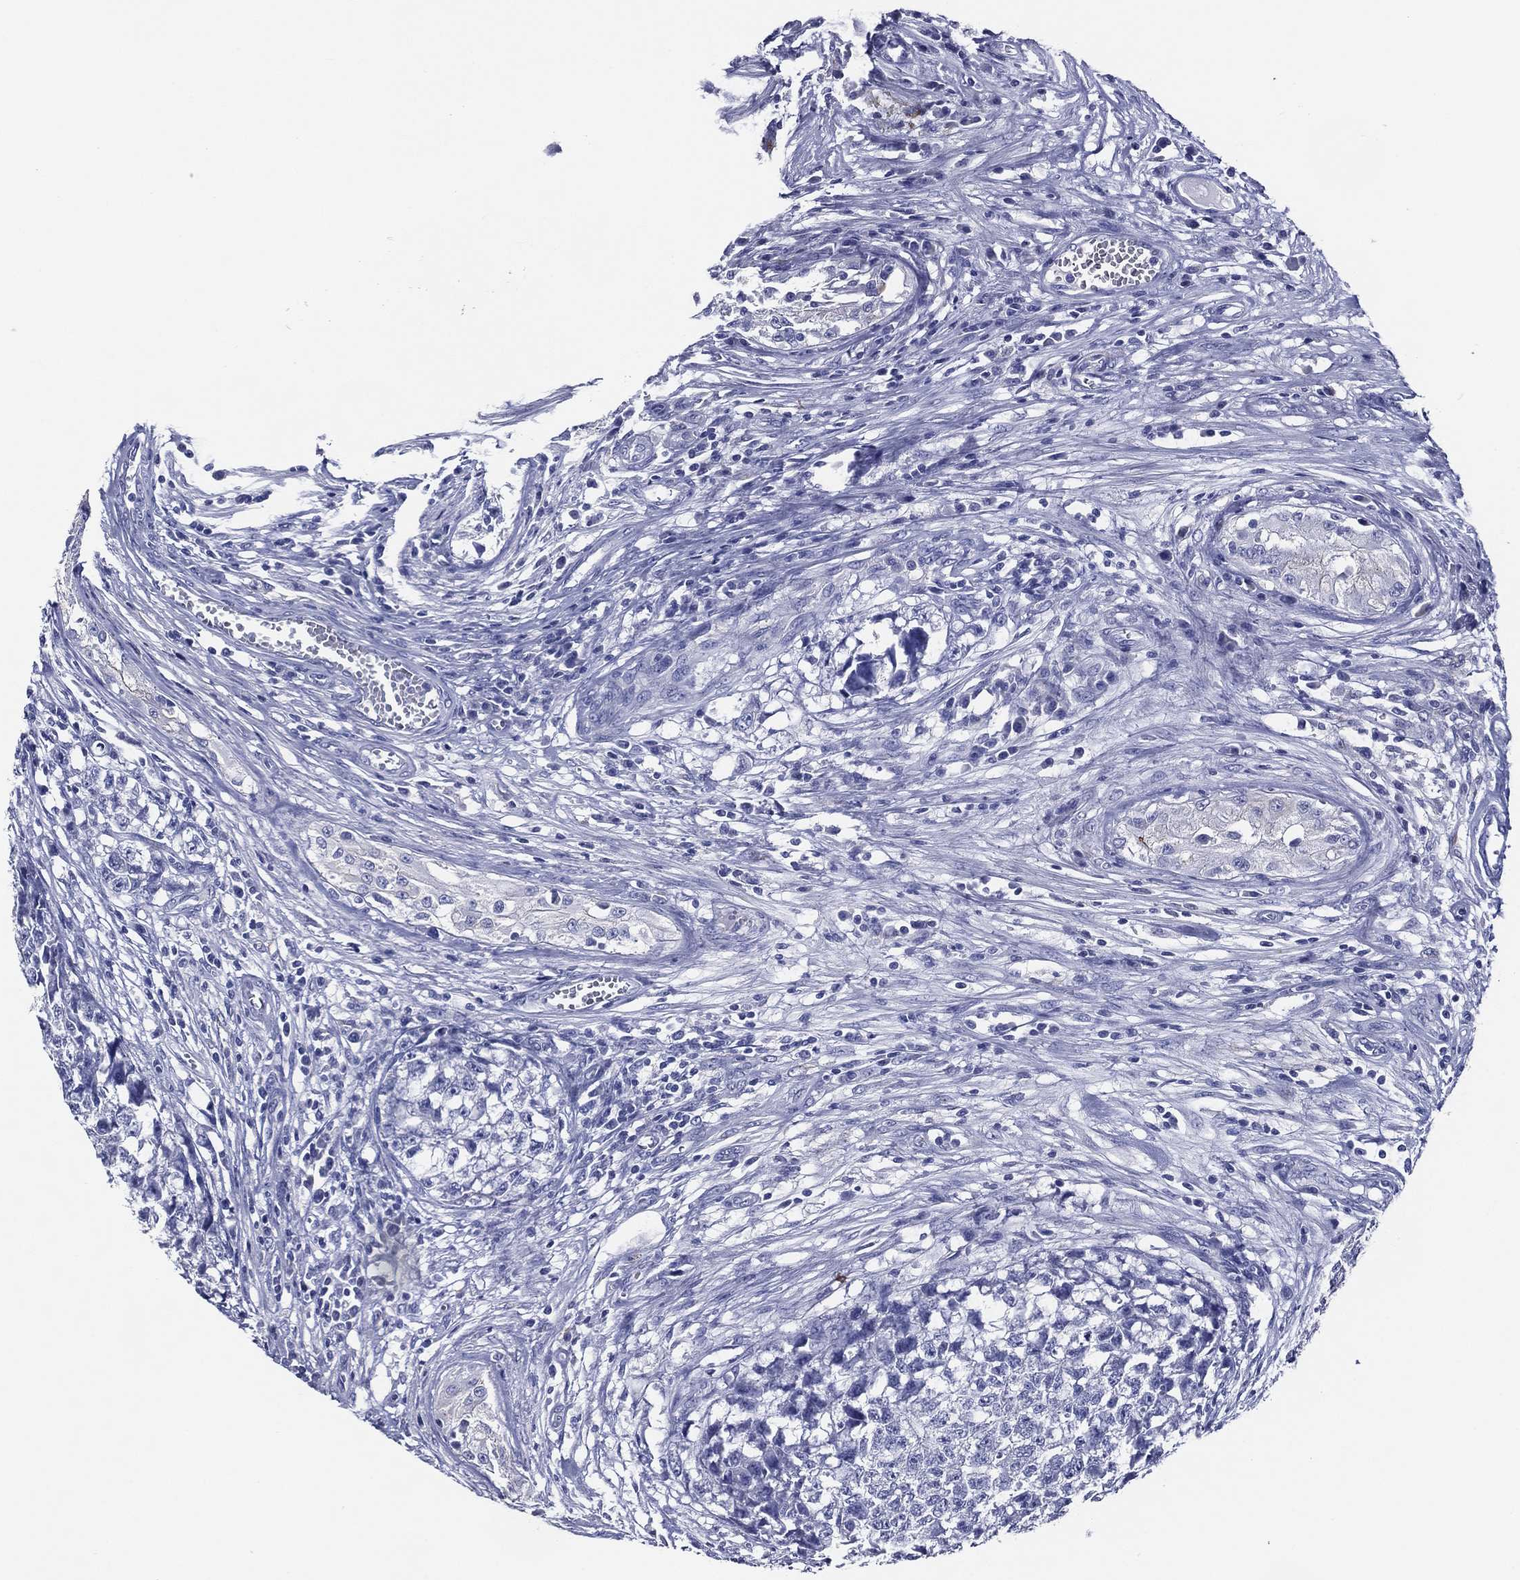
{"staining": {"intensity": "negative", "quantity": "none", "location": "none"}, "tissue": "testis cancer", "cell_type": "Tumor cells", "image_type": "cancer", "snomed": [{"axis": "morphology", "description": "Seminoma, NOS"}, {"axis": "morphology", "description": "Carcinoma, Embryonal, NOS"}, {"axis": "topography", "description": "Testis"}], "caption": "DAB (3,3'-diaminobenzidine) immunohistochemical staining of embryonal carcinoma (testis) reveals no significant staining in tumor cells.", "gene": "ACE2", "patient": {"sex": "male", "age": 22}}